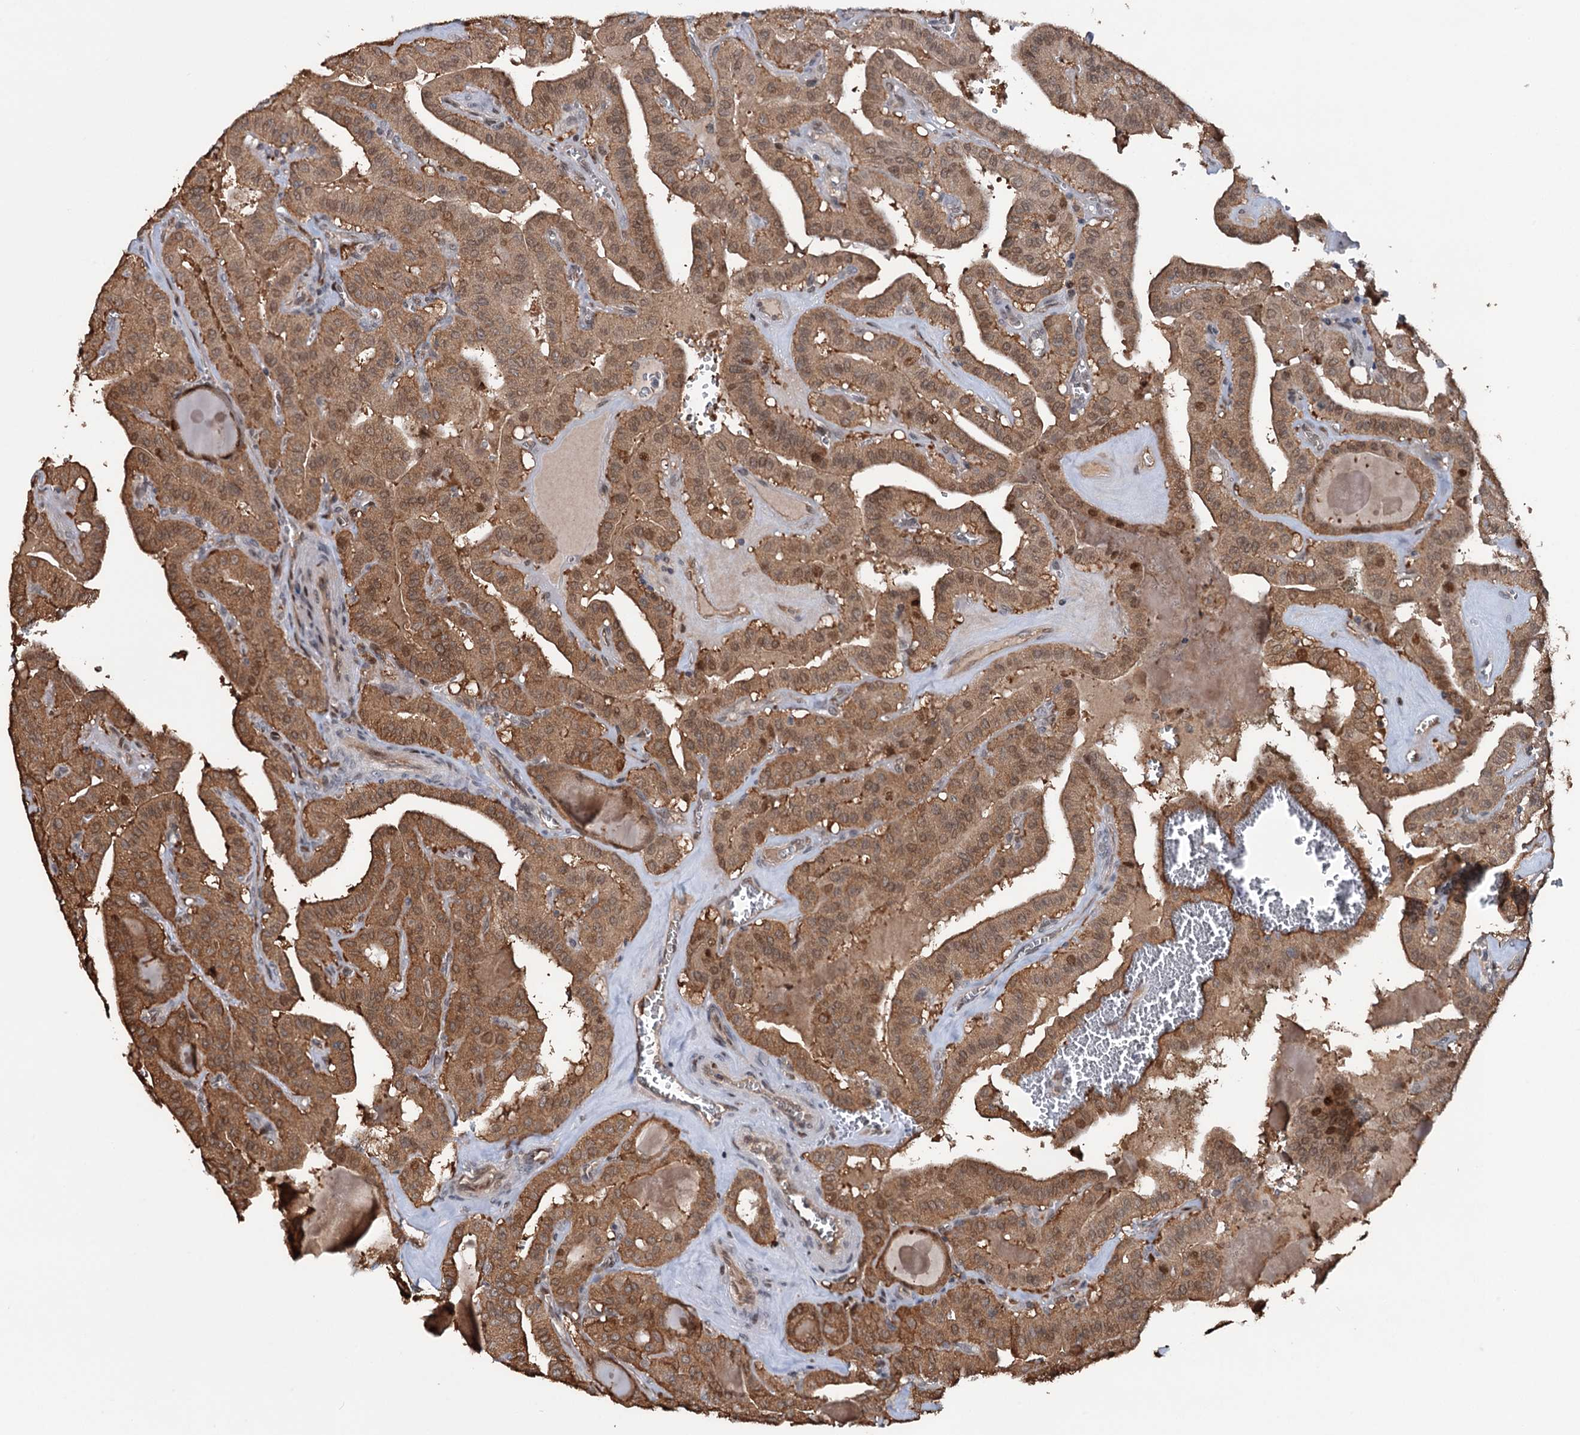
{"staining": {"intensity": "moderate", "quantity": ">75%", "location": "cytoplasmic/membranous,nuclear"}, "tissue": "thyroid cancer", "cell_type": "Tumor cells", "image_type": "cancer", "snomed": [{"axis": "morphology", "description": "Papillary adenocarcinoma, NOS"}, {"axis": "topography", "description": "Thyroid gland"}], "caption": "Tumor cells demonstrate medium levels of moderate cytoplasmic/membranous and nuclear positivity in approximately >75% of cells in human thyroid cancer.", "gene": "NCAPD2", "patient": {"sex": "male", "age": 52}}